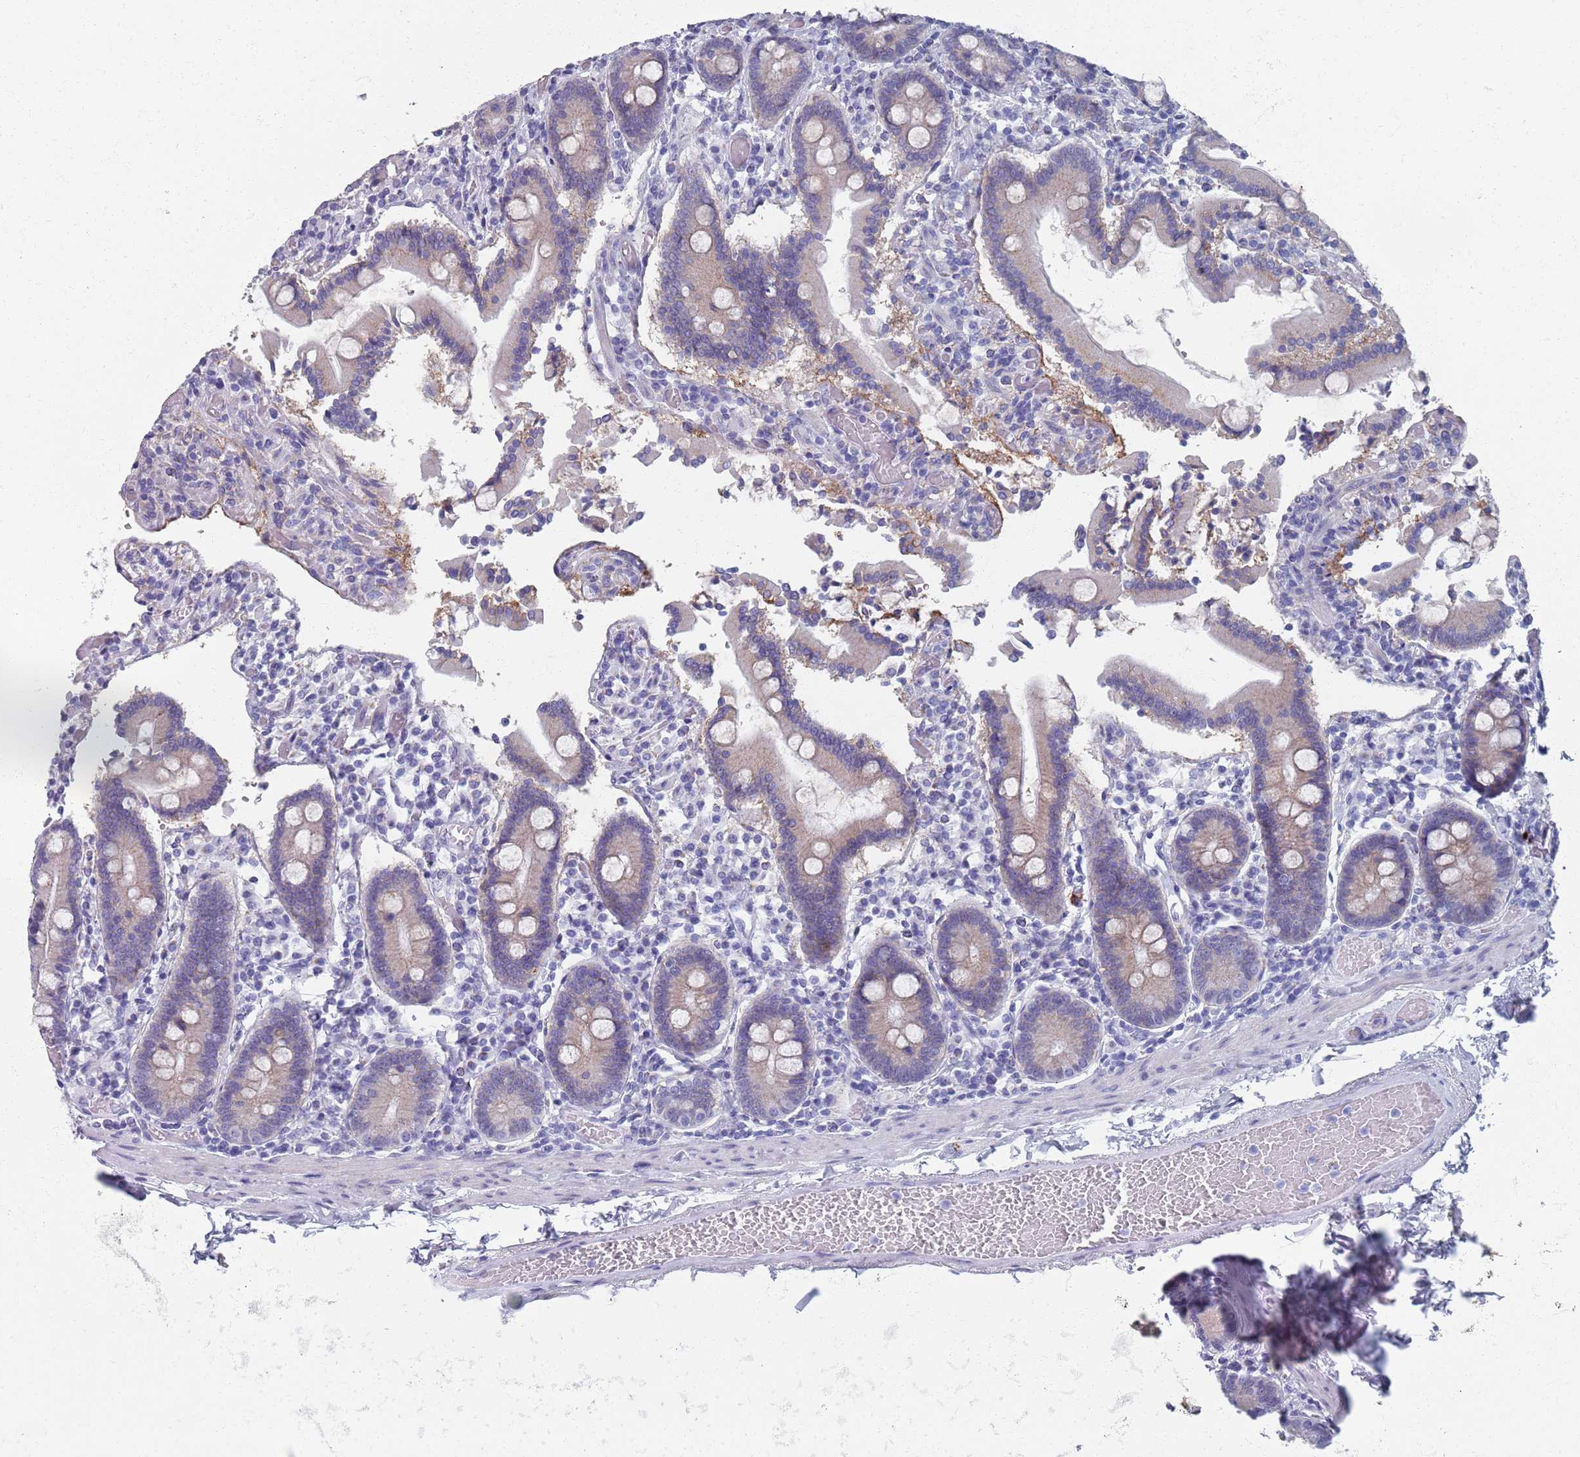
{"staining": {"intensity": "moderate", "quantity": "25%-75%", "location": "cytoplasmic/membranous"}, "tissue": "duodenum", "cell_type": "Glandular cells", "image_type": "normal", "snomed": [{"axis": "morphology", "description": "Normal tissue, NOS"}, {"axis": "topography", "description": "Duodenum"}], "caption": "Glandular cells exhibit medium levels of moderate cytoplasmic/membranous staining in about 25%-75% of cells in unremarkable duodenum.", "gene": "PLOD1", "patient": {"sex": "male", "age": 55}}